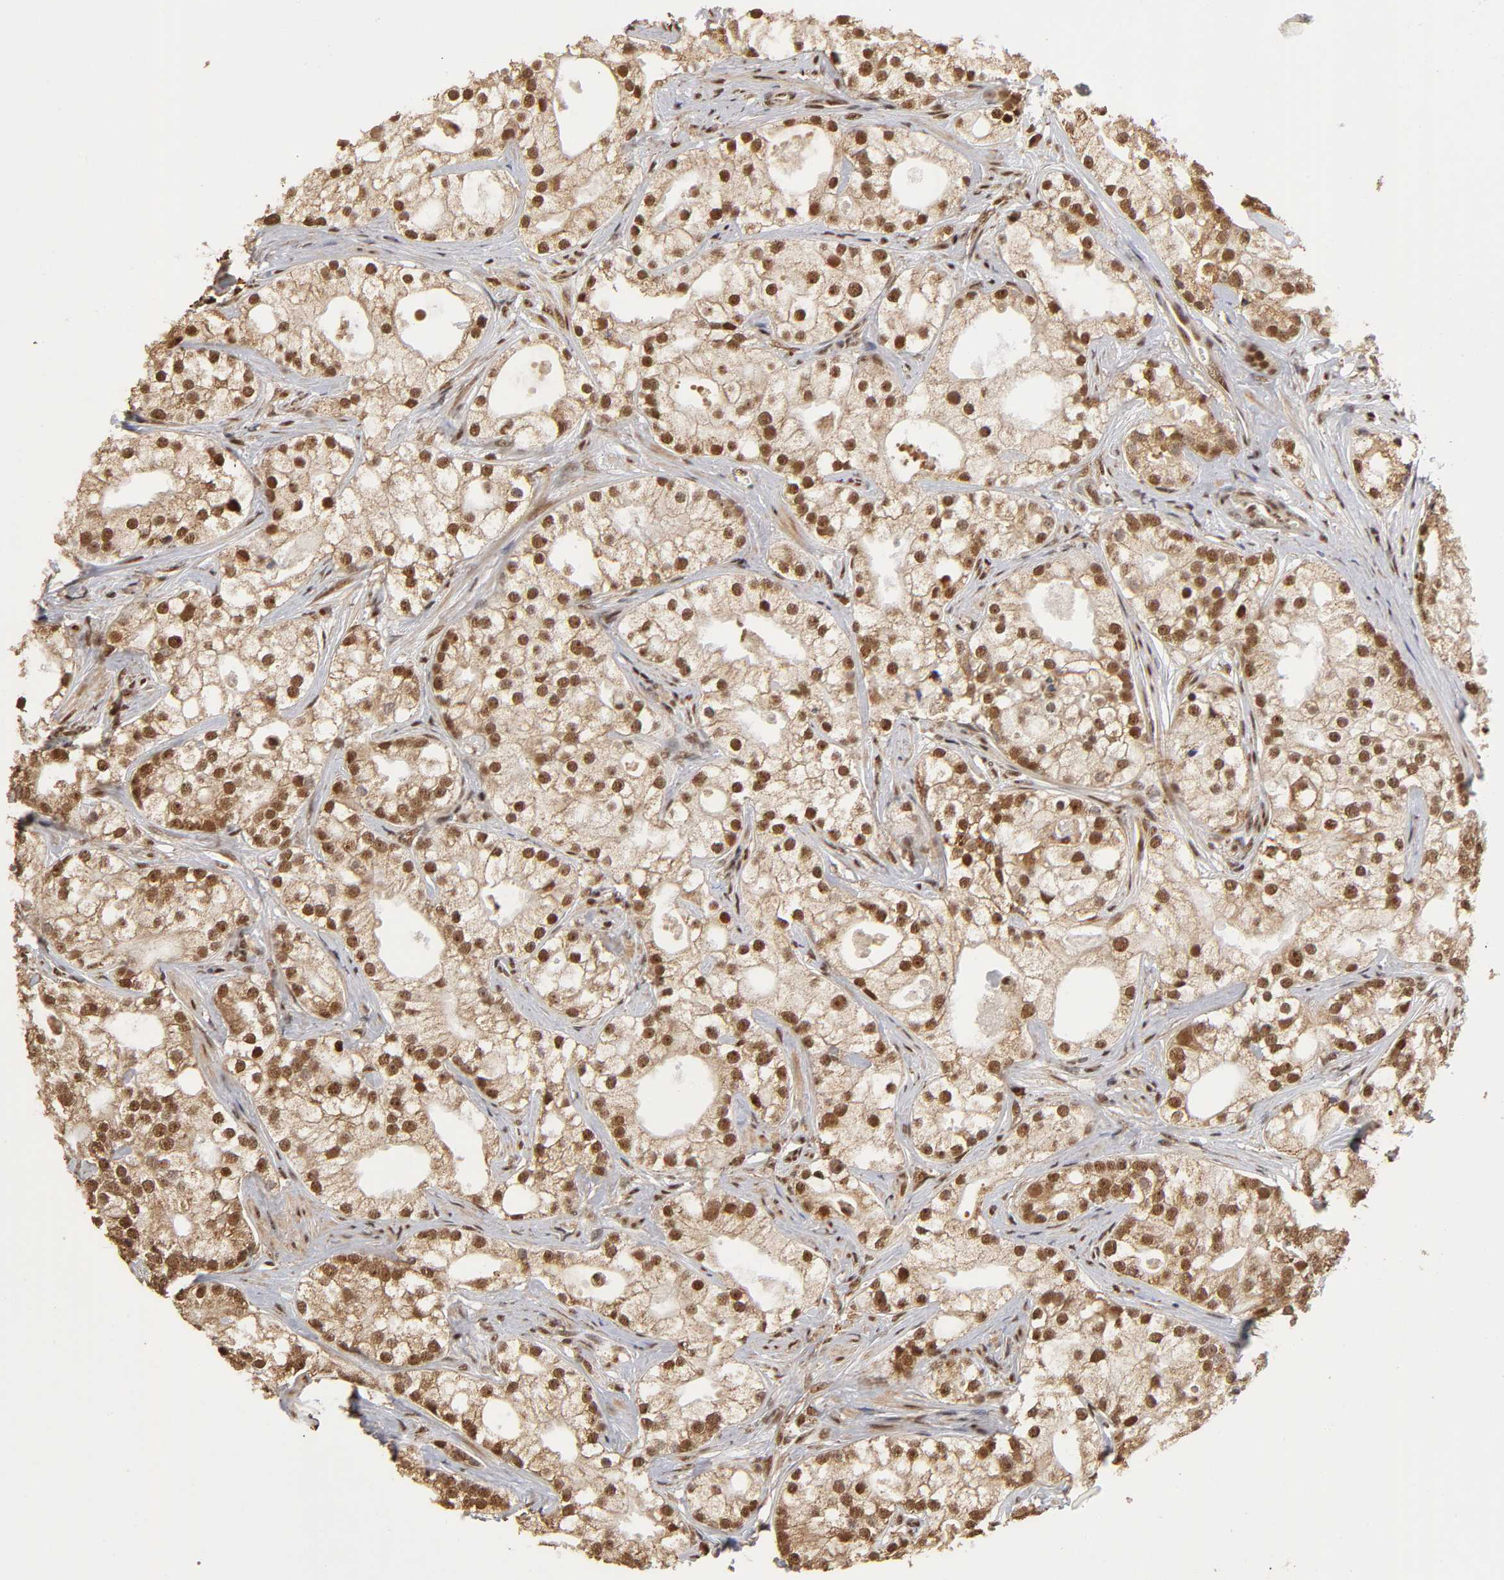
{"staining": {"intensity": "strong", "quantity": ">75%", "location": "cytoplasmic/membranous,nuclear"}, "tissue": "prostate cancer", "cell_type": "Tumor cells", "image_type": "cancer", "snomed": [{"axis": "morphology", "description": "Adenocarcinoma, Low grade"}, {"axis": "topography", "description": "Prostate"}], "caption": "This micrograph reveals adenocarcinoma (low-grade) (prostate) stained with immunohistochemistry to label a protein in brown. The cytoplasmic/membranous and nuclear of tumor cells show strong positivity for the protein. Nuclei are counter-stained blue.", "gene": "RNF122", "patient": {"sex": "male", "age": 58}}